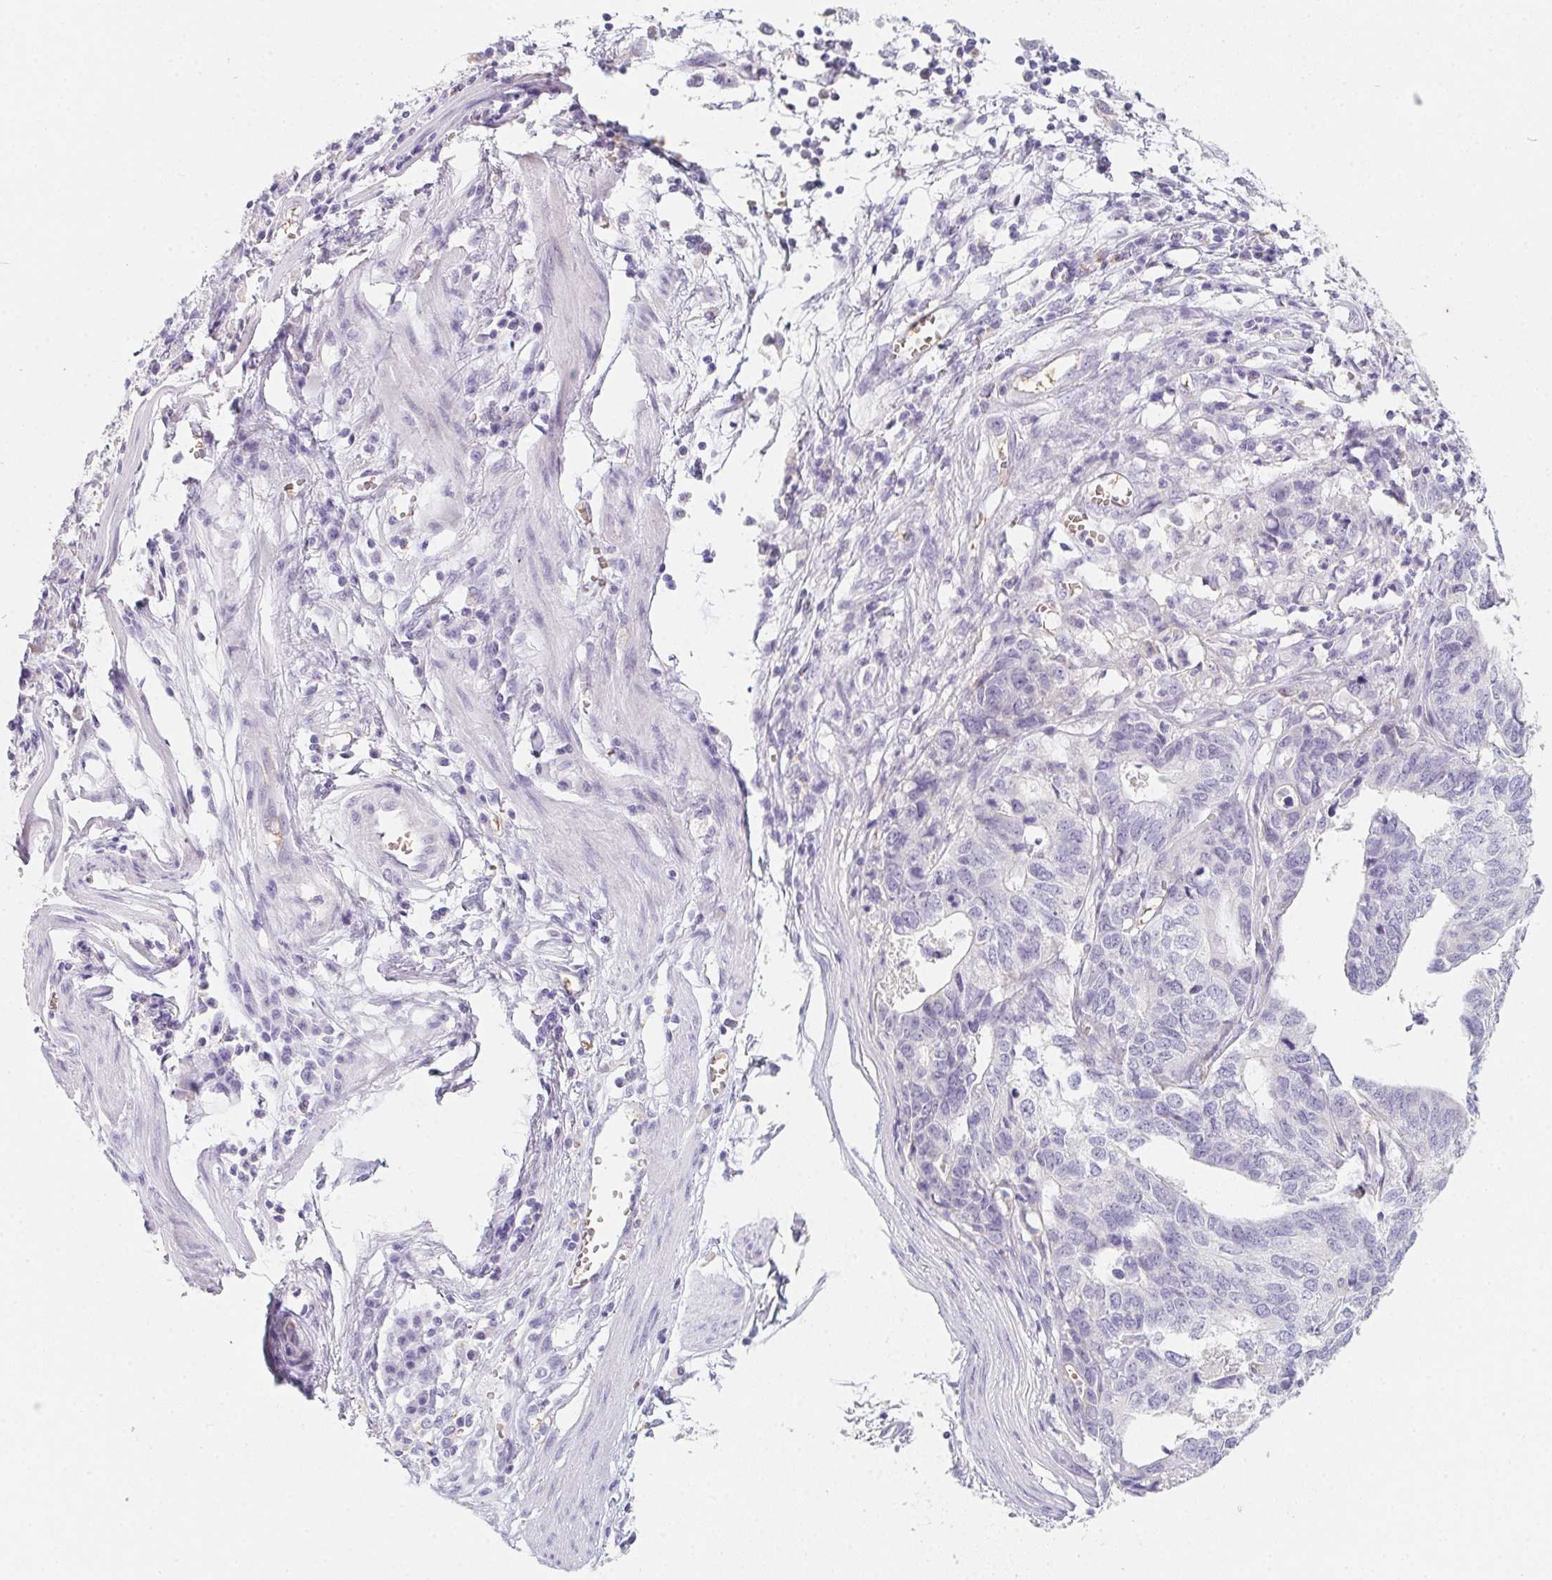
{"staining": {"intensity": "negative", "quantity": "none", "location": "none"}, "tissue": "stomach cancer", "cell_type": "Tumor cells", "image_type": "cancer", "snomed": [{"axis": "morphology", "description": "Adenocarcinoma, NOS"}, {"axis": "topography", "description": "Stomach, upper"}], "caption": "The photomicrograph reveals no significant expression in tumor cells of stomach adenocarcinoma.", "gene": "DCD", "patient": {"sex": "female", "age": 67}}